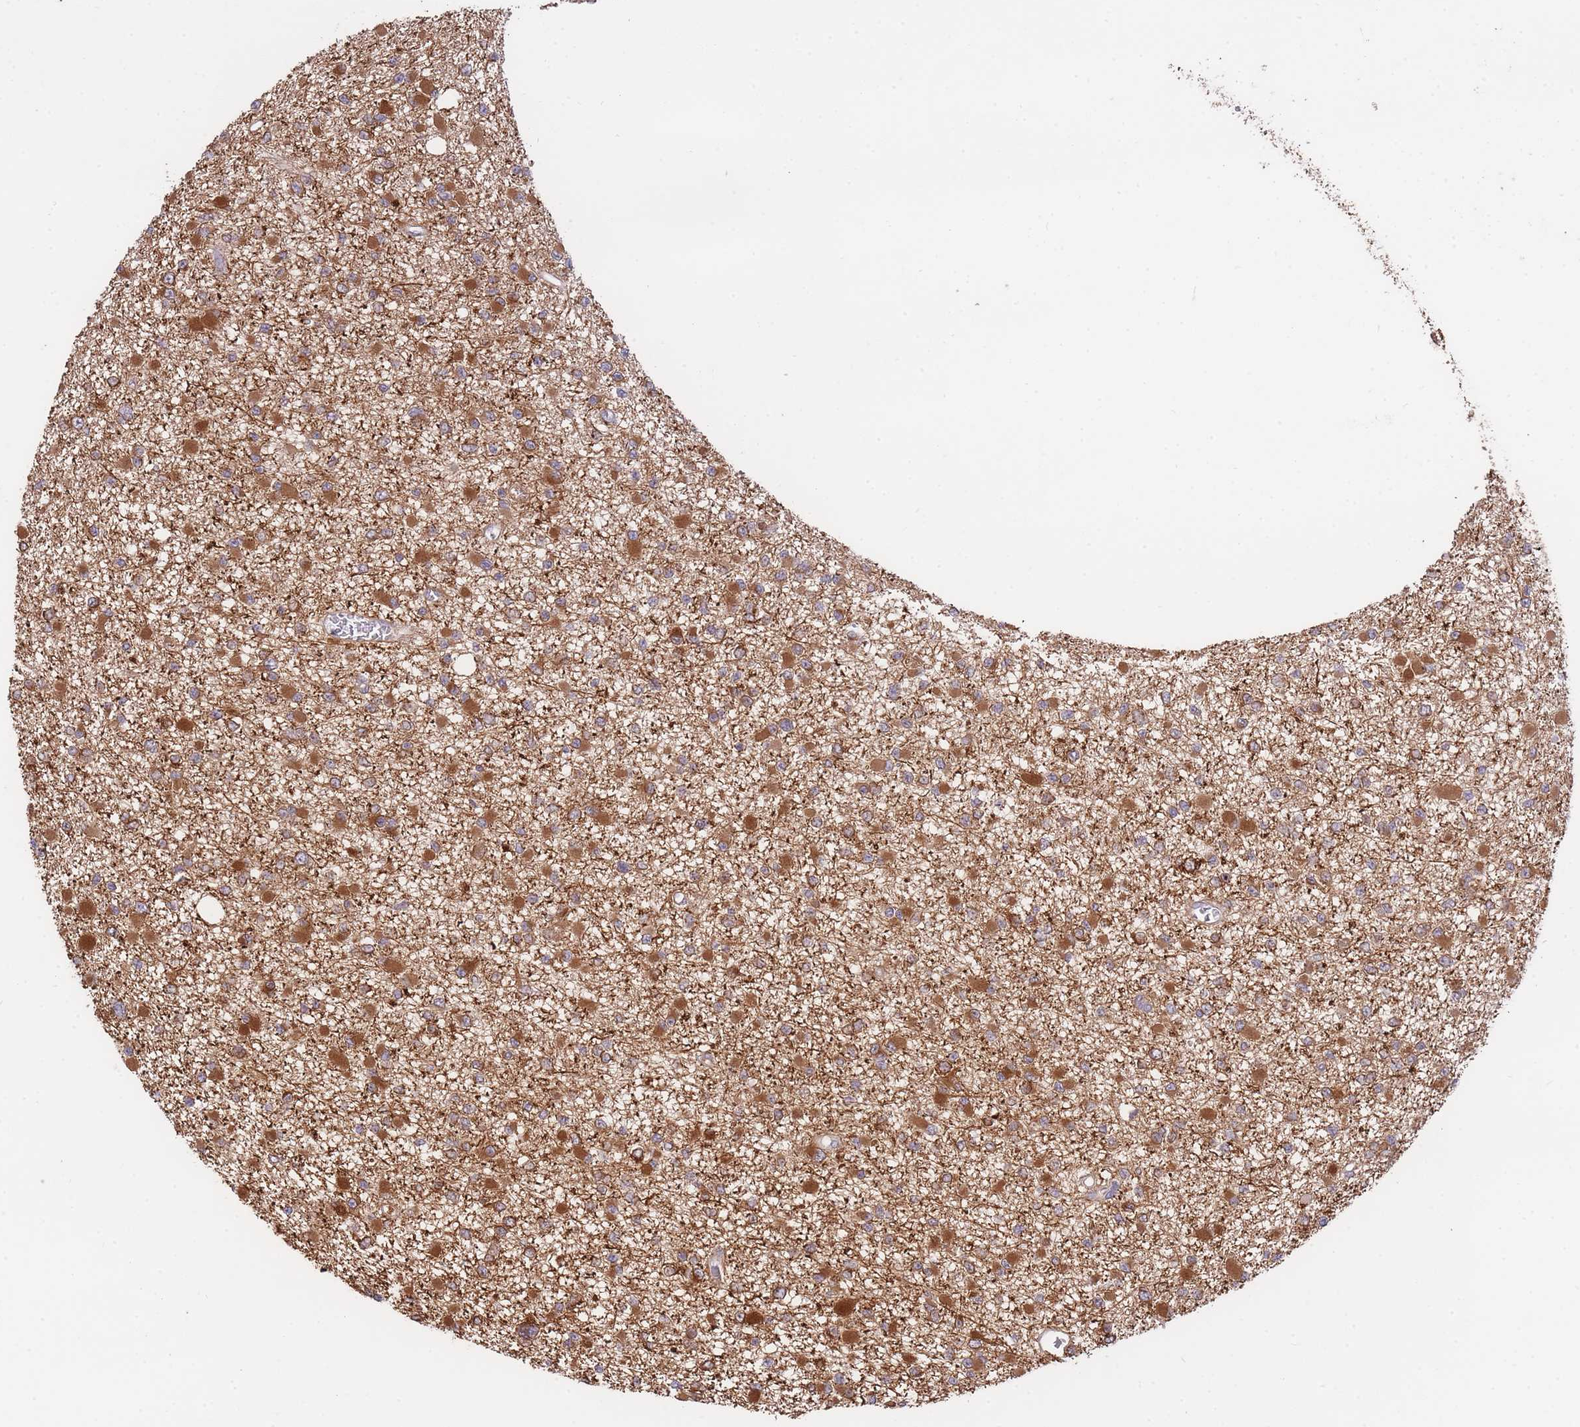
{"staining": {"intensity": "moderate", "quantity": ">75%", "location": "cytoplasmic/membranous"}, "tissue": "glioma", "cell_type": "Tumor cells", "image_type": "cancer", "snomed": [{"axis": "morphology", "description": "Glioma, malignant, Low grade"}, {"axis": "topography", "description": "Brain"}], "caption": "Moderate cytoplasmic/membranous staining is seen in approximately >75% of tumor cells in low-grade glioma (malignant). The protein is stained brown, and the nuclei are stained in blue (DAB IHC with brightfield microscopy, high magnification).", "gene": "EXOSC8", "patient": {"sex": "female", "age": 22}}